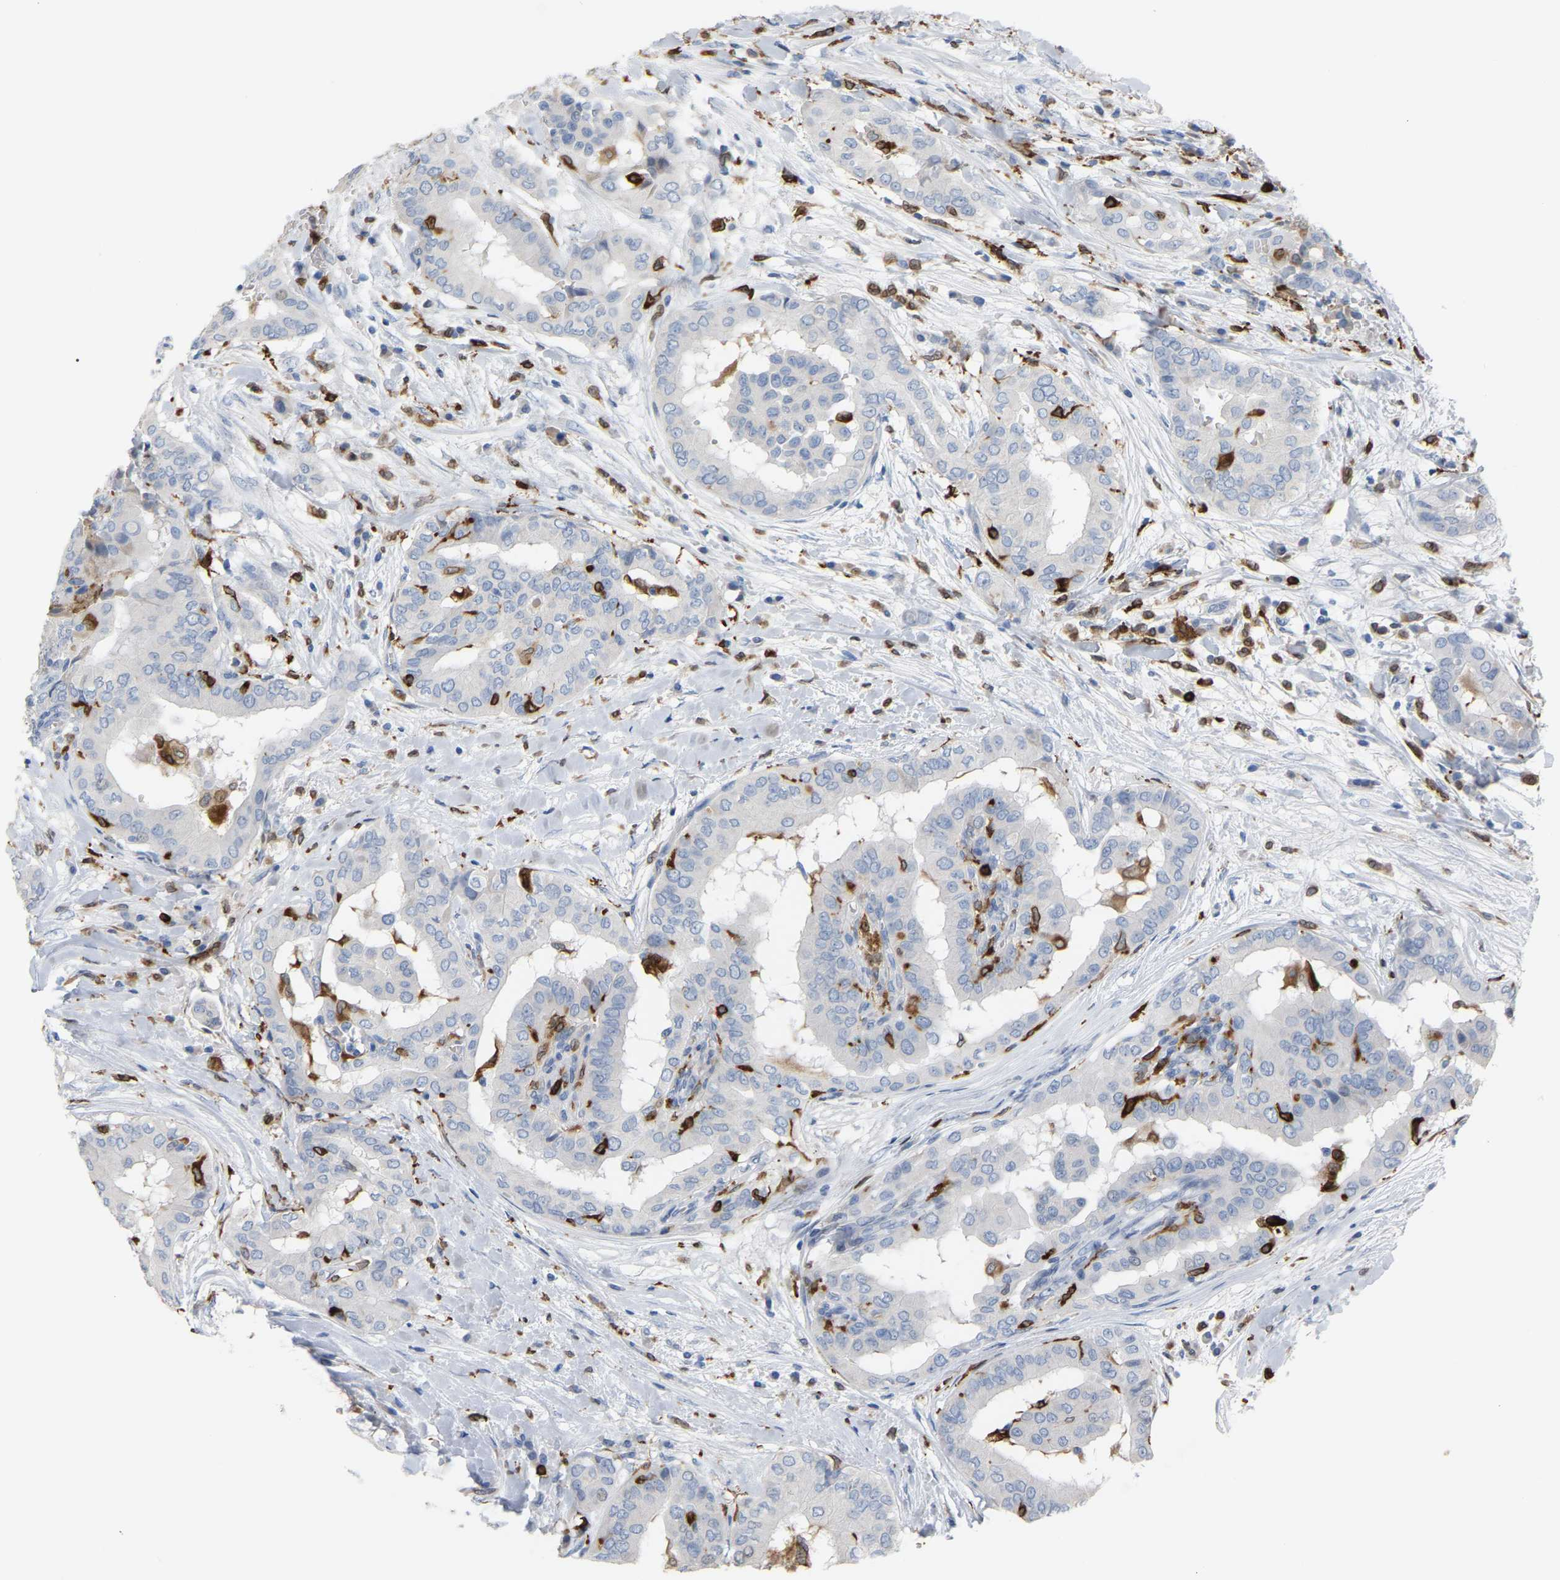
{"staining": {"intensity": "negative", "quantity": "none", "location": "none"}, "tissue": "thyroid cancer", "cell_type": "Tumor cells", "image_type": "cancer", "snomed": [{"axis": "morphology", "description": "Papillary adenocarcinoma, NOS"}, {"axis": "topography", "description": "Thyroid gland"}], "caption": "Immunohistochemistry photomicrograph of thyroid cancer (papillary adenocarcinoma) stained for a protein (brown), which displays no staining in tumor cells. (DAB (3,3'-diaminobenzidine) immunohistochemistry, high magnification).", "gene": "PTGS1", "patient": {"sex": "male", "age": 33}}